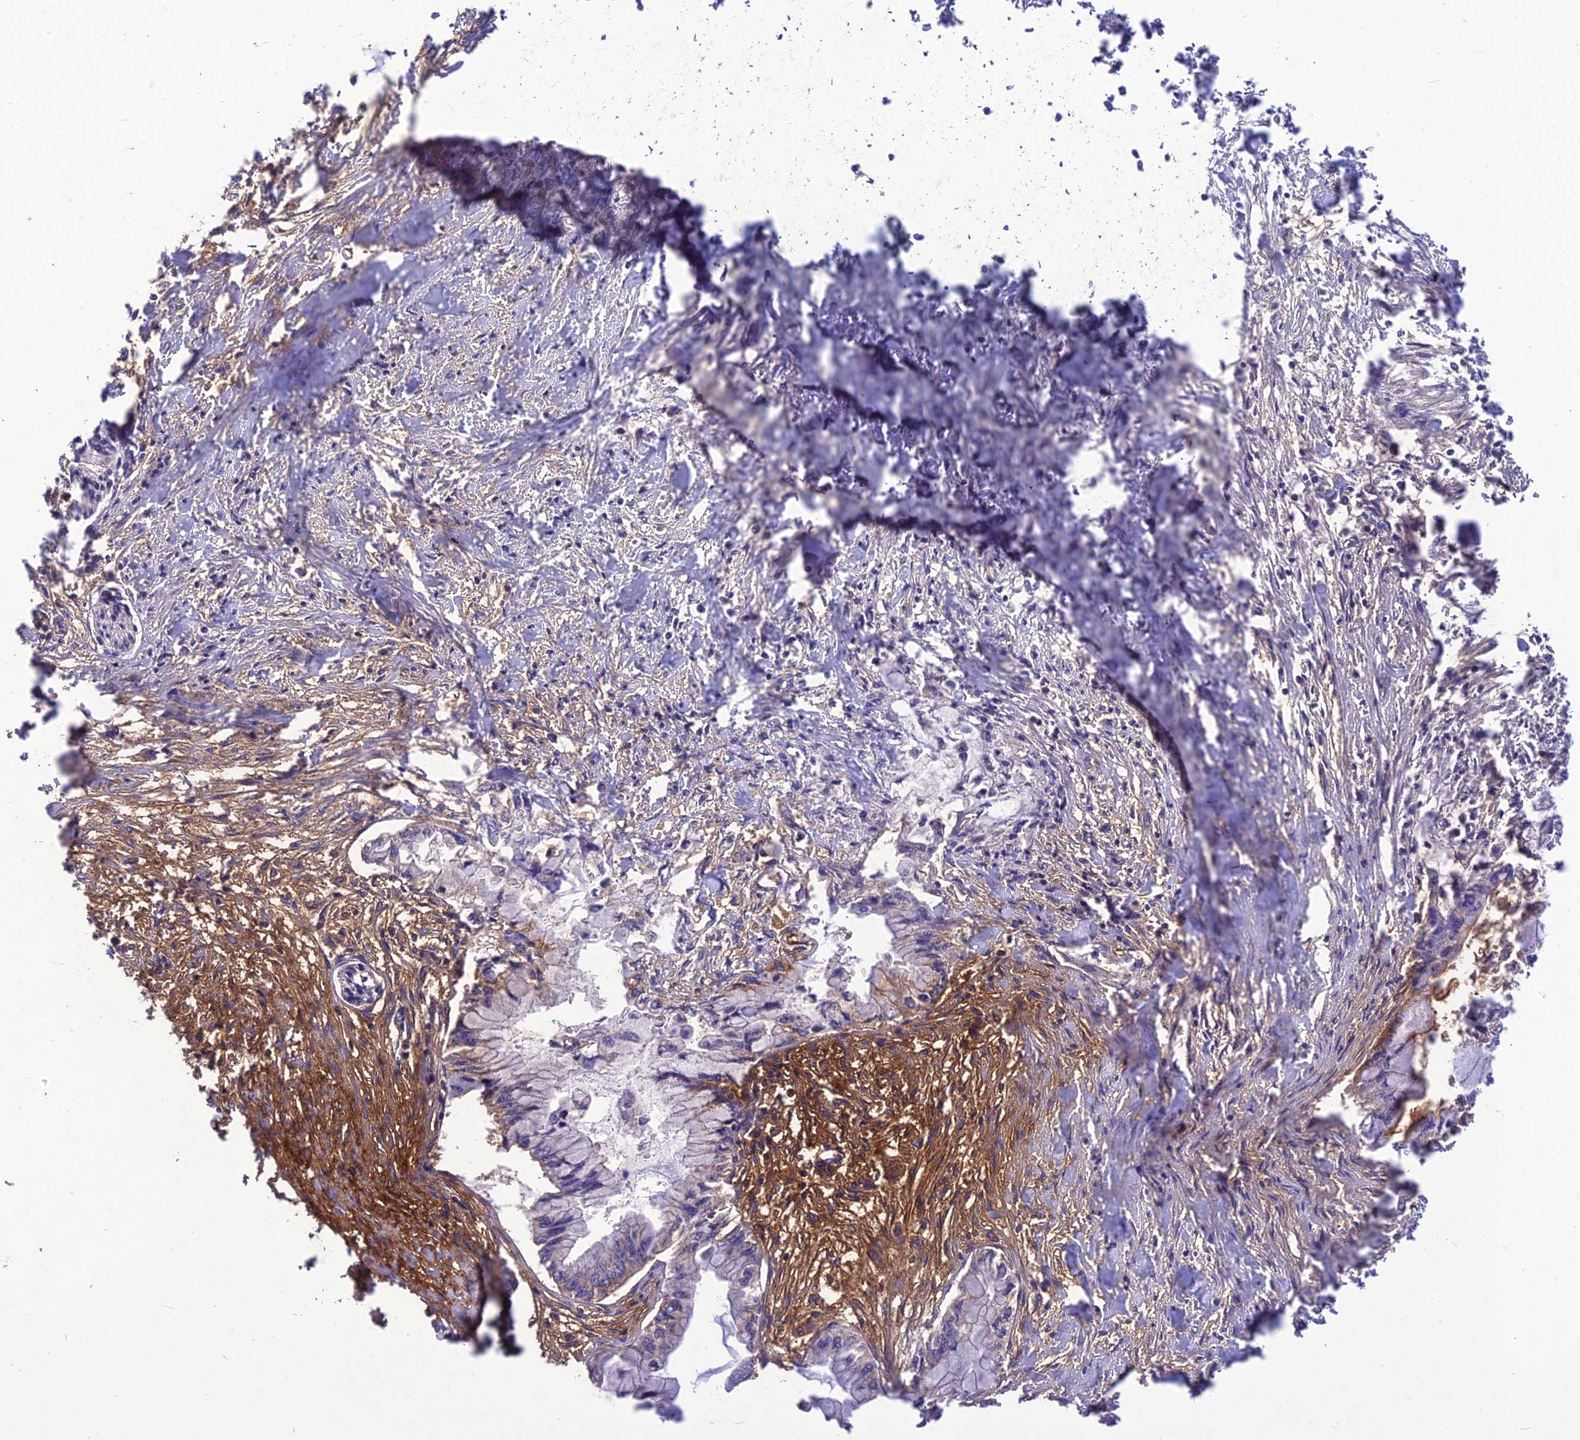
{"staining": {"intensity": "negative", "quantity": "none", "location": "none"}, "tissue": "pancreatic cancer", "cell_type": "Tumor cells", "image_type": "cancer", "snomed": [{"axis": "morphology", "description": "Adenocarcinoma, NOS"}, {"axis": "topography", "description": "Pancreas"}], "caption": "There is no significant expression in tumor cells of adenocarcinoma (pancreatic).", "gene": "CLUH", "patient": {"sex": "male", "age": 48}}